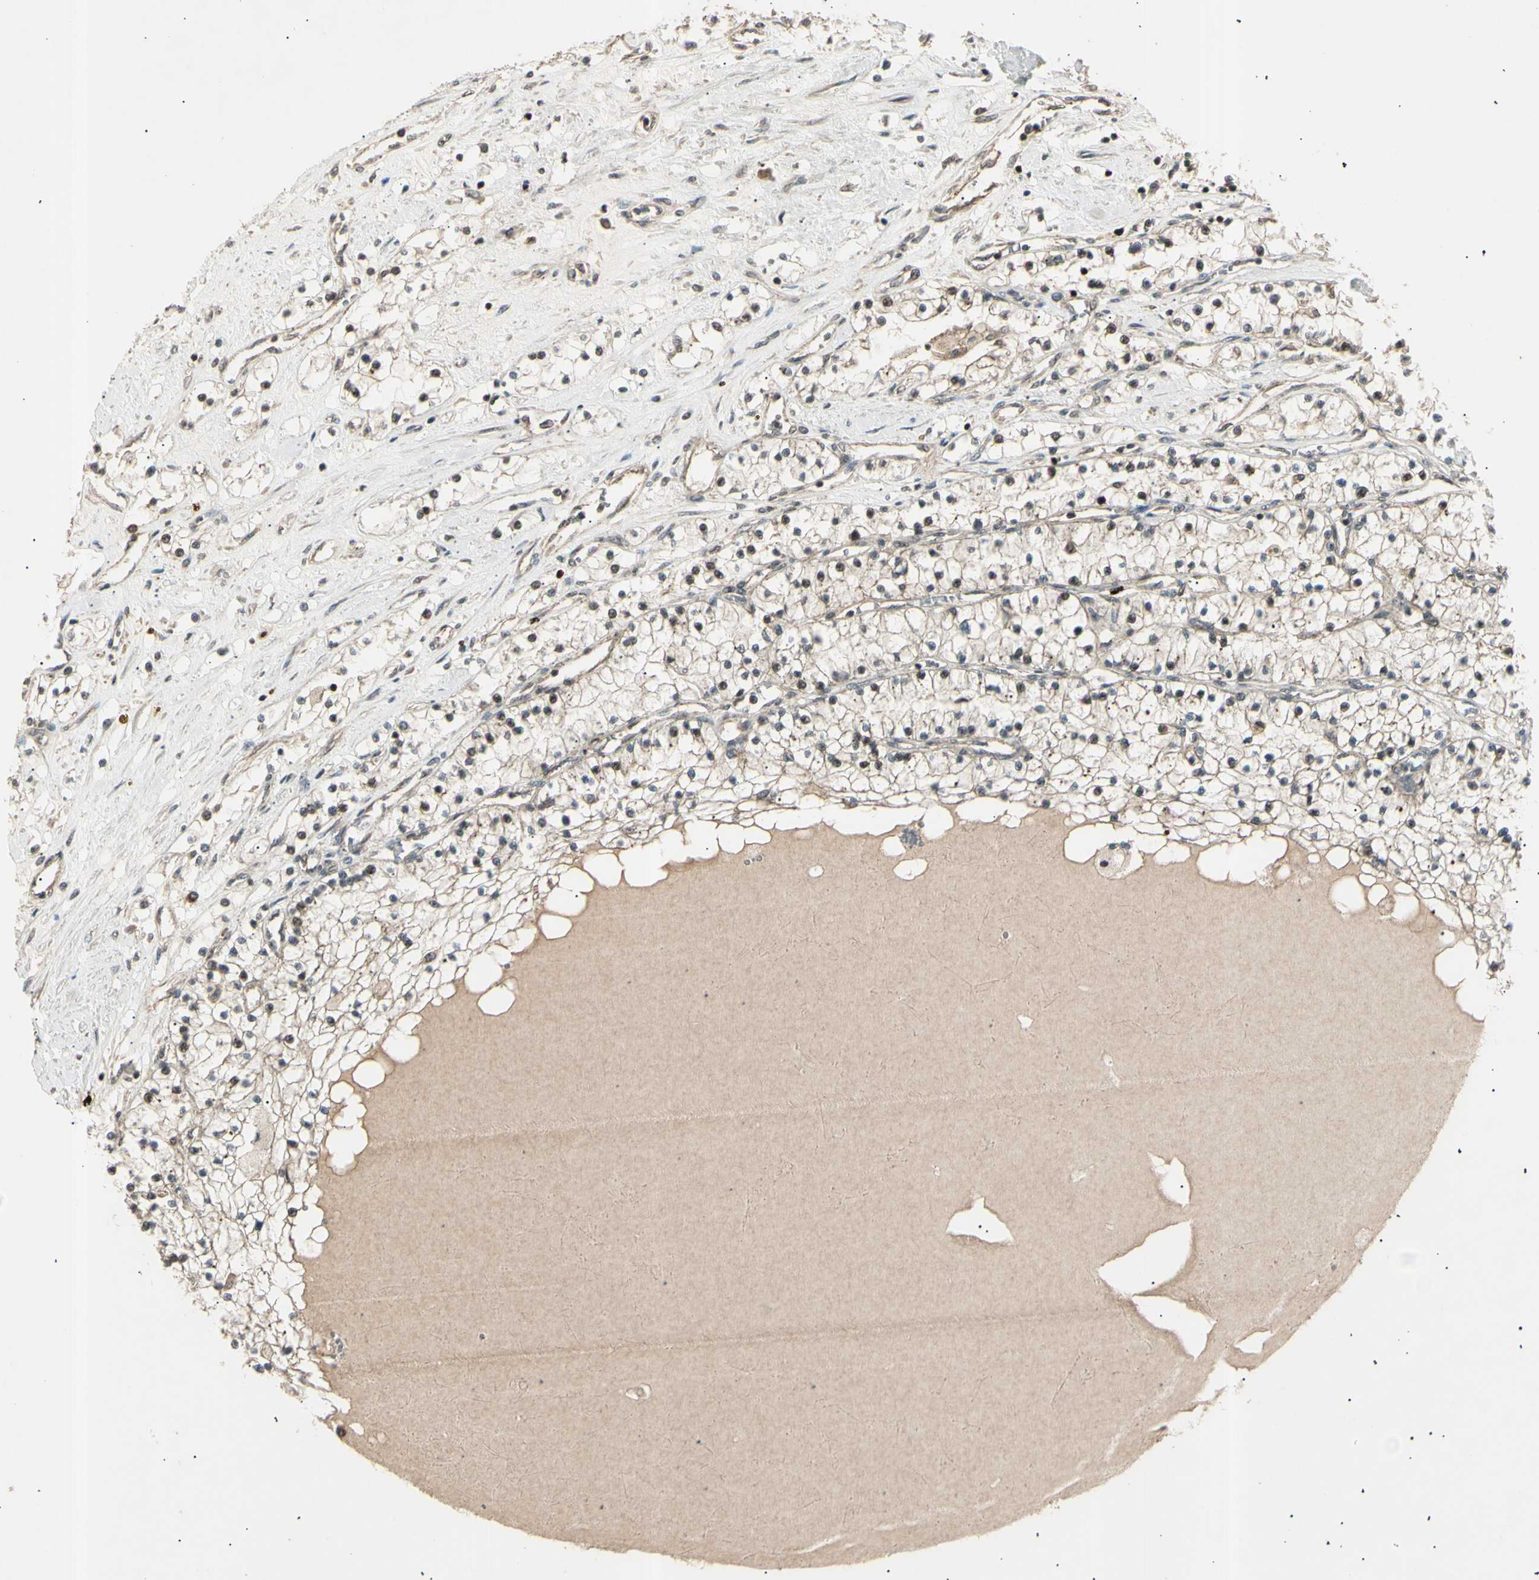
{"staining": {"intensity": "moderate", "quantity": ">75%", "location": "nuclear"}, "tissue": "renal cancer", "cell_type": "Tumor cells", "image_type": "cancer", "snomed": [{"axis": "morphology", "description": "Adenocarcinoma, NOS"}, {"axis": "topography", "description": "Kidney"}], "caption": "This photomicrograph displays renal adenocarcinoma stained with IHC to label a protein in brown. The nuclear of tumor cells show moderate positivity for the protein. Nuclei are counter-stained blue.", "gene": "NUAK2", "patient": {"sex": "male", "age": 68}}